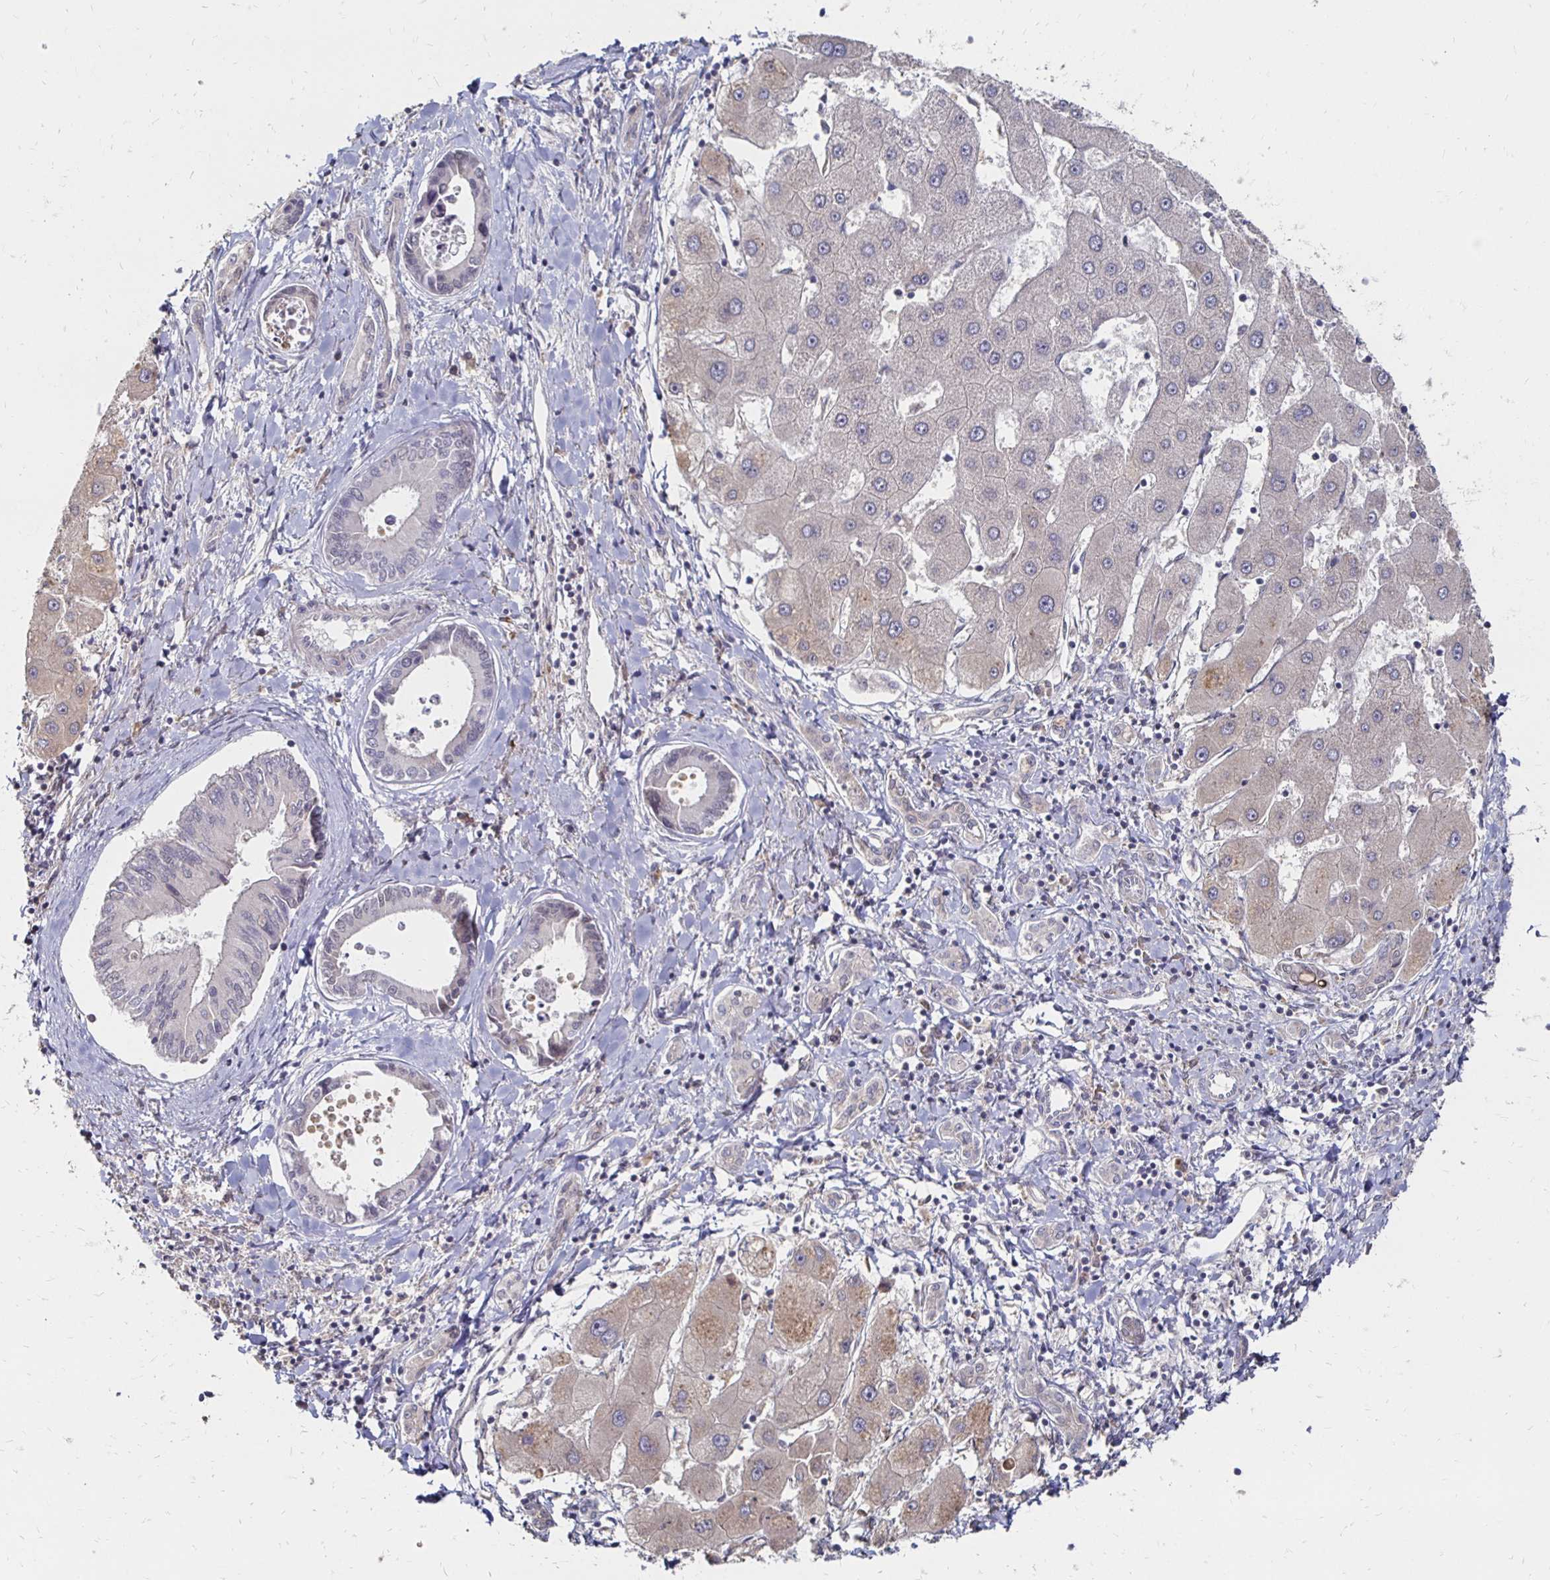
{"staining": {"intensity": "negative", "quantity": "none", "location": "none"}, "tissue": "liver cancer", "cell_type": "Tumor cells", "image_type": "cancer", "snomed": [{"axis": "morphology", "description": "Cholangiocarcinoma"}, {"axis": "topography", "description": "Liver"}], "caption": "High magnification brightfield microscopy of liver cancer (cholangiocarcinoma) stained with DAB (3,3'-diaminobenzidine) (brown) and counterstained with hematoxylin (blue): tumor cells show no significant staining.", "gene": "ZNF727", "patient": {"sex": "male", "age": 66}}